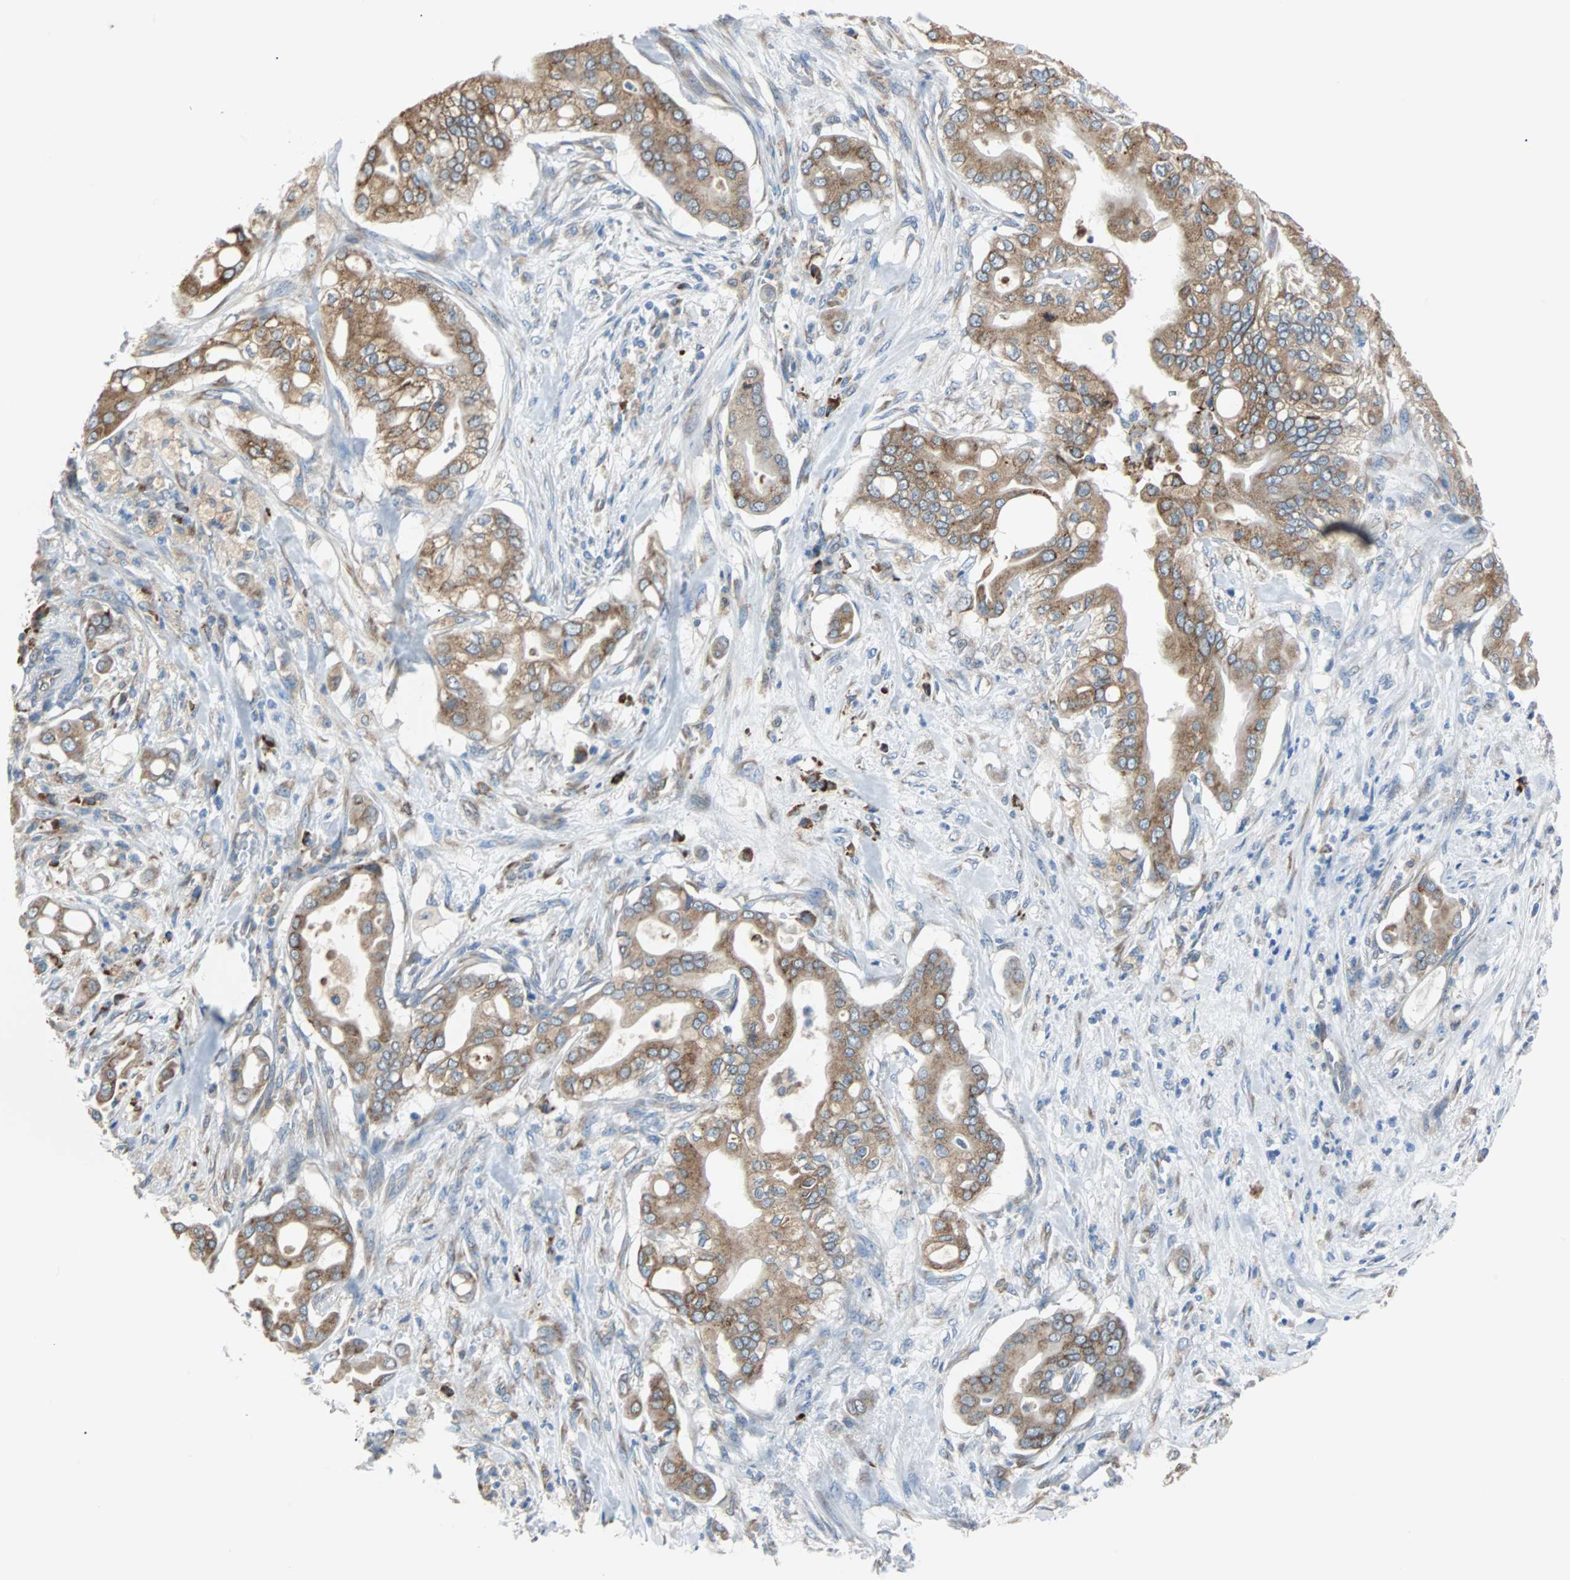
{"staining": {"intensity": "moderate", "quantity": ">75%", "location": "cytoplasmic/membranous"}, "tissue": "liver cancer", "cell_type": "Tumor cells", "image_type": "cancer", "snomed": [{"axis": "morphology", "description": "Cholangiocarcinoma"}, {"axis": "topography", "description": "Liver"}], "caption": "Immunohistochemical staining of human cholangiocarcinoma (liver) demonstrates moderate cytoplasmic/membranous protein positivity in approximately >75% of tumor cells. (Stains: DAB (3,3'-diaminobenzidine) in brown, nuclei in blue, Microscopy: brightfield microscopy at high magnification).", "gene": "PDIA4", "patient": {"sex": "female", "age": 68}}